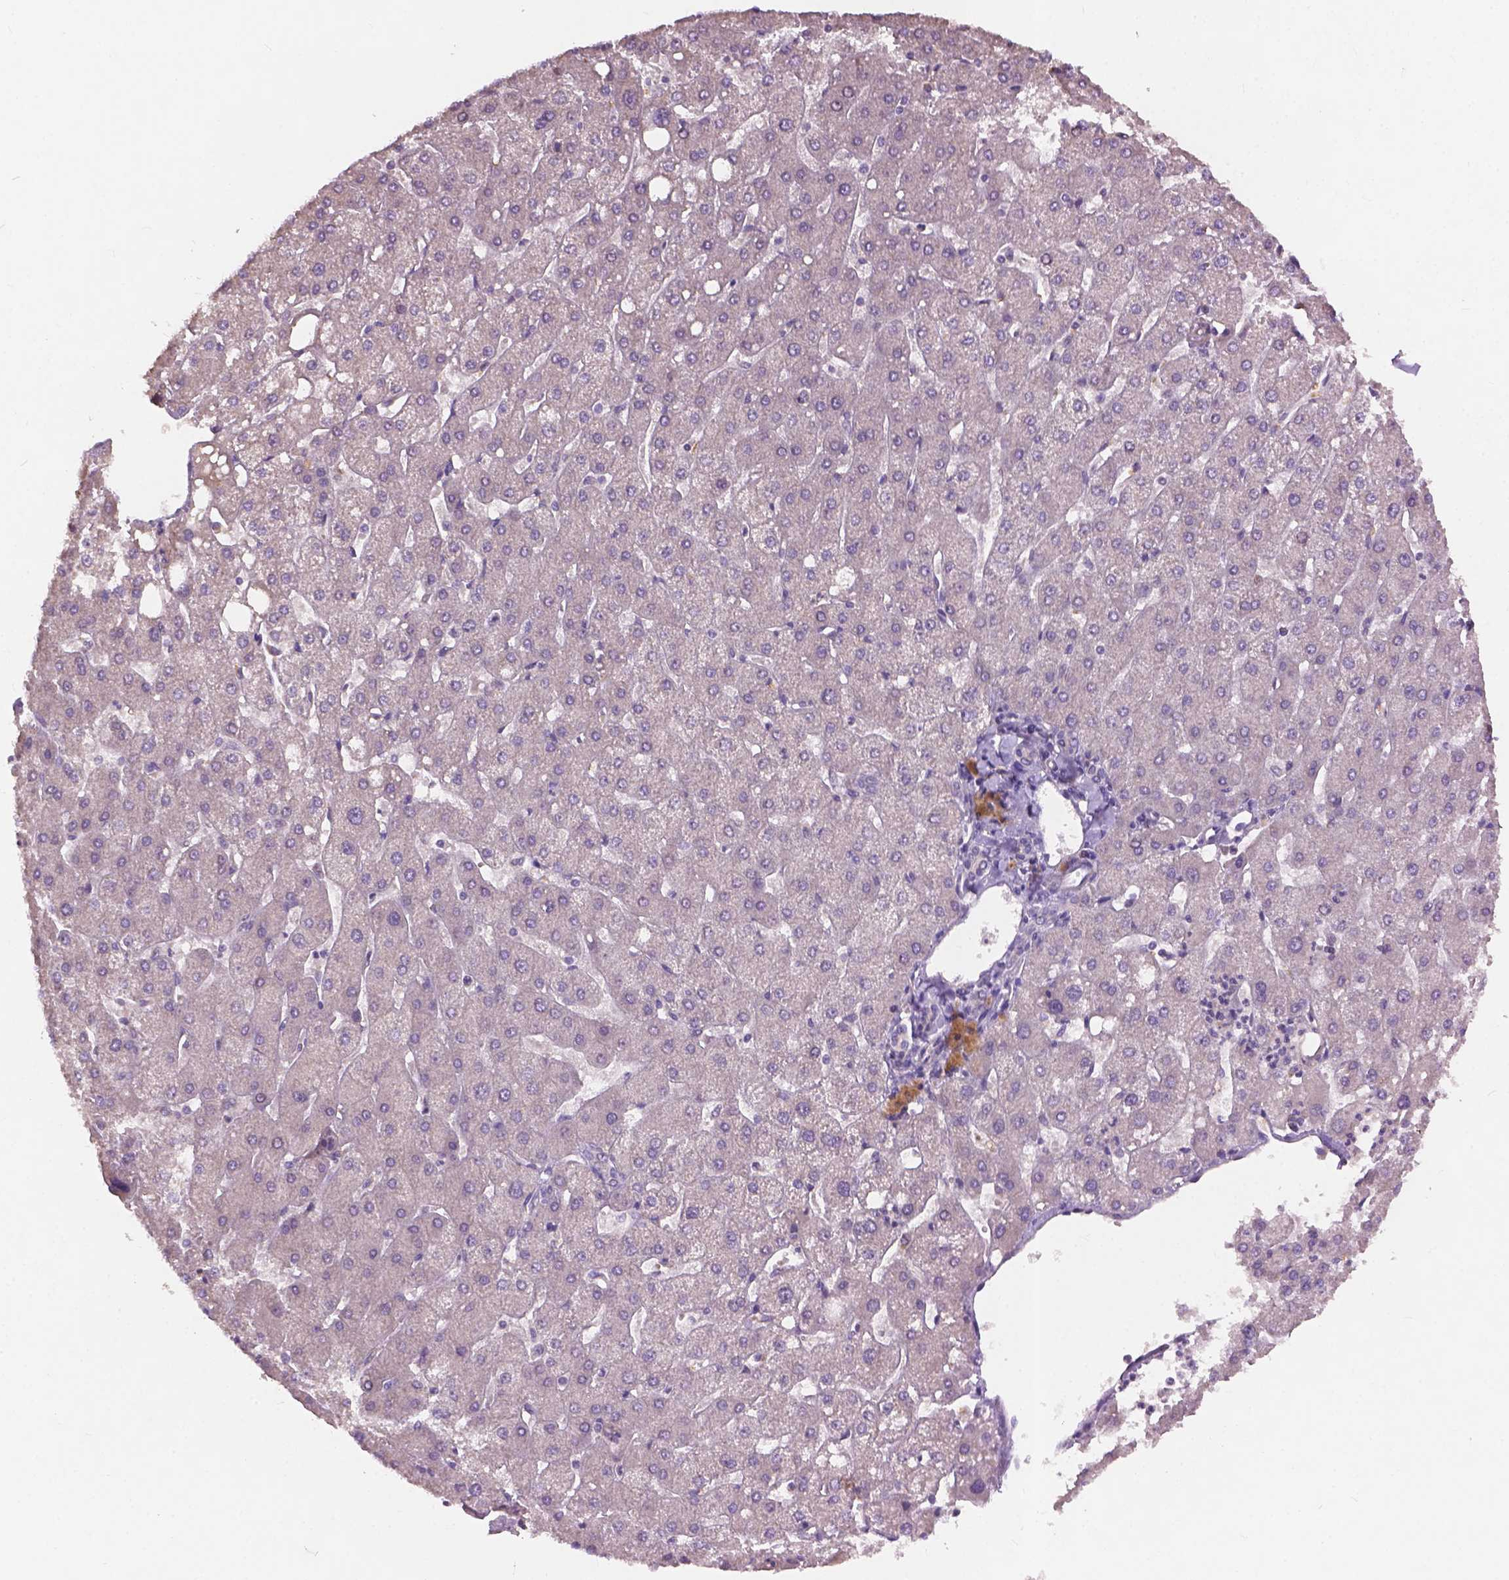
{"staining": {"intensity": "negative", "quantity": "none", "location": "none"}, "tissue": "liver", "cell_type": "Cholangiocytes", "image_type": "normal", "snomed": [{"axis": "morphology", "description": "Normal tissue, NOS"}, {"axis": "topography", "description": "Liver"}], "caption": "High power microscopy micrograph of an immunohistochemistry histopathology image of benign liver, revealing no significant staining in cholangiocytes.", "gene": "KRT17", "patient": {"sex": "male", "age": 67}}